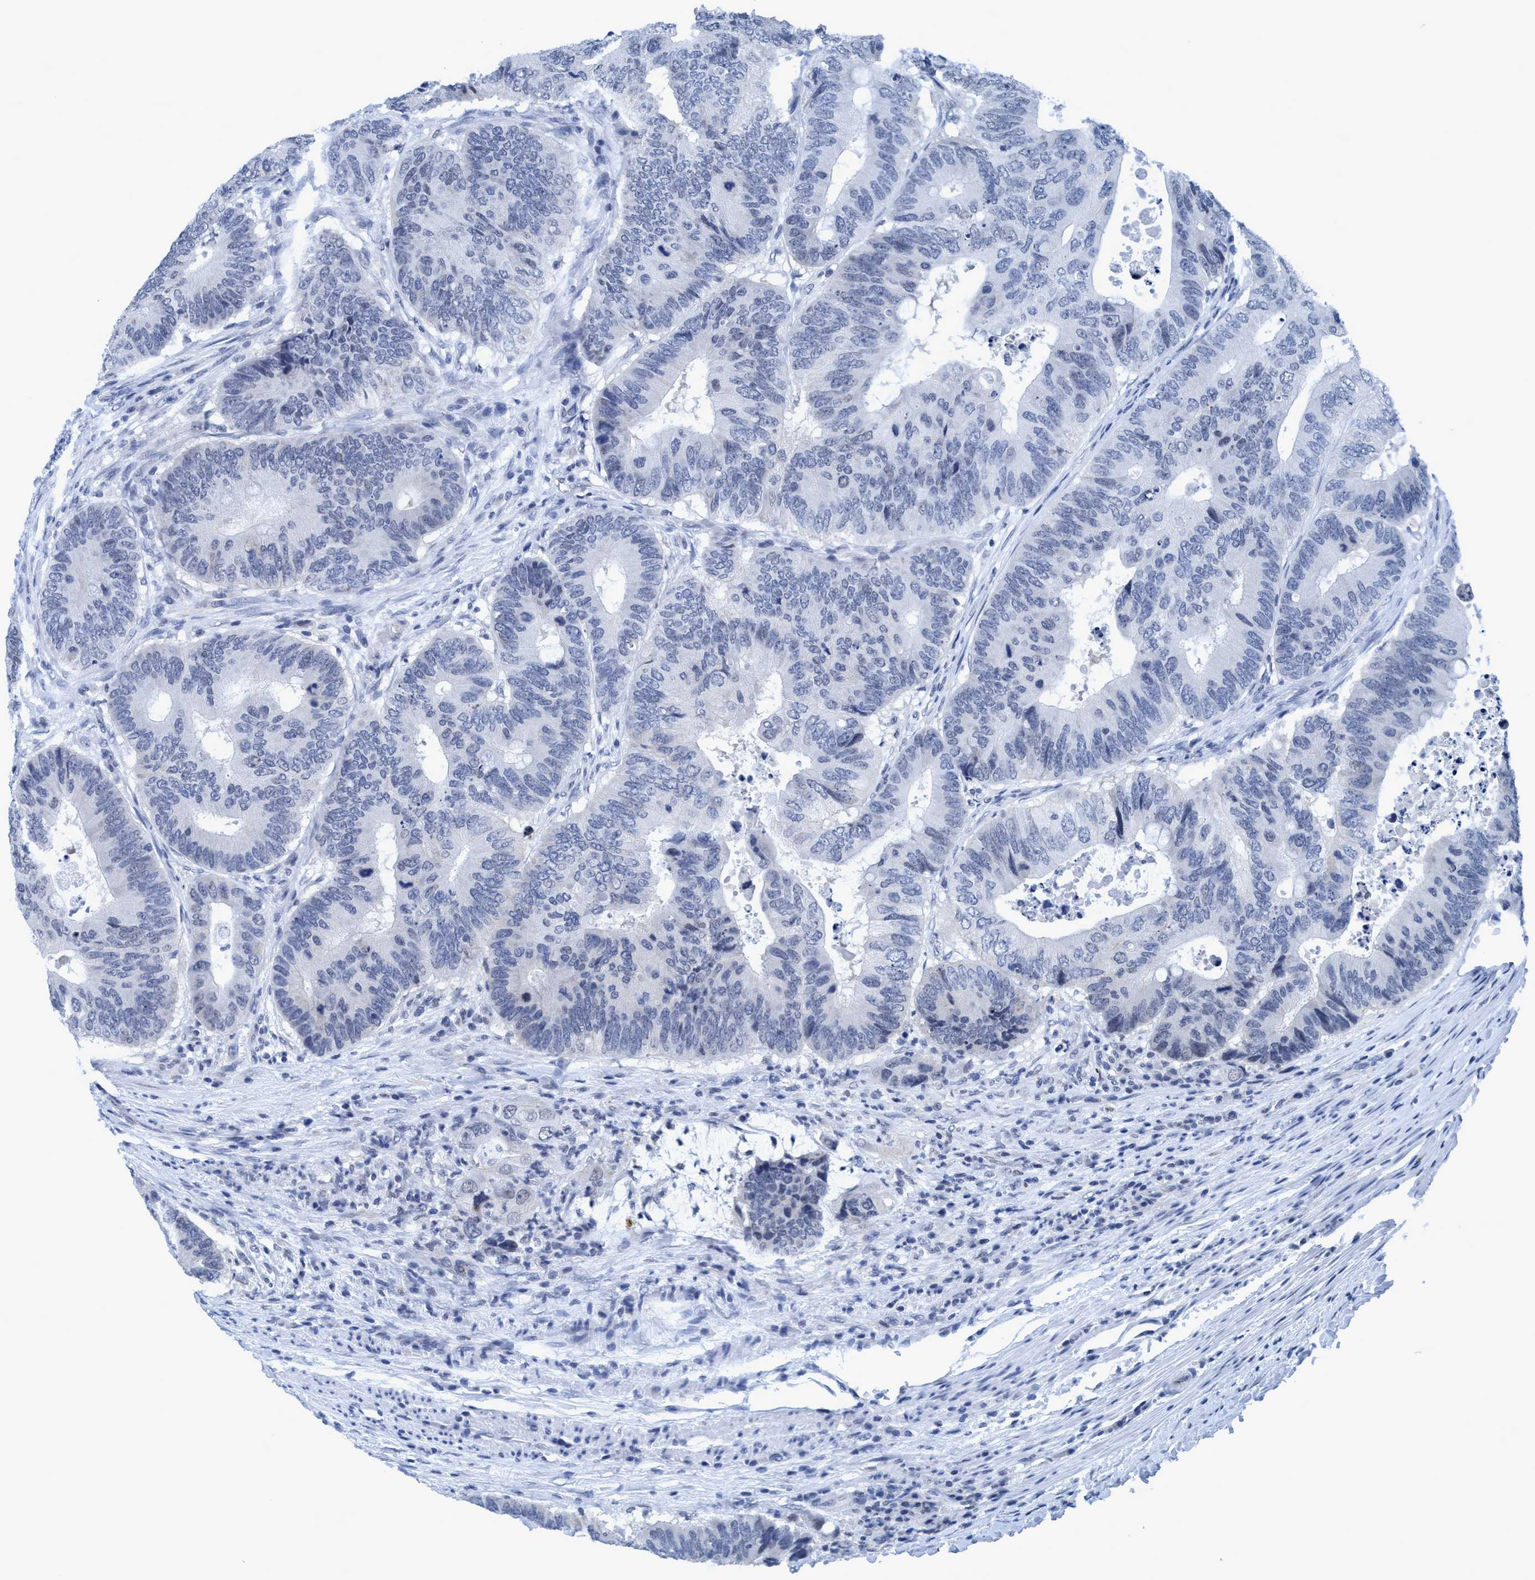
{"staining": {"intensity": "negative", "quantity": "none", "location": "none"}, "tissue": "colorectal cancer", "cell_type": "Tumor cells", "image_type": "cancer", "snomed": [{"axis": "morphology", "description": "Adenocarcinoma, NOS"}, {"axis": "topography", "description": "Colon"}], "caption": "Colorectal adenocarcinoma stained for a protein using immunohistochemistry (IHC) exhibits no staining tumor cells.", "gene": "DNAI1", "patient": {"sex": "male", "age": 71}}